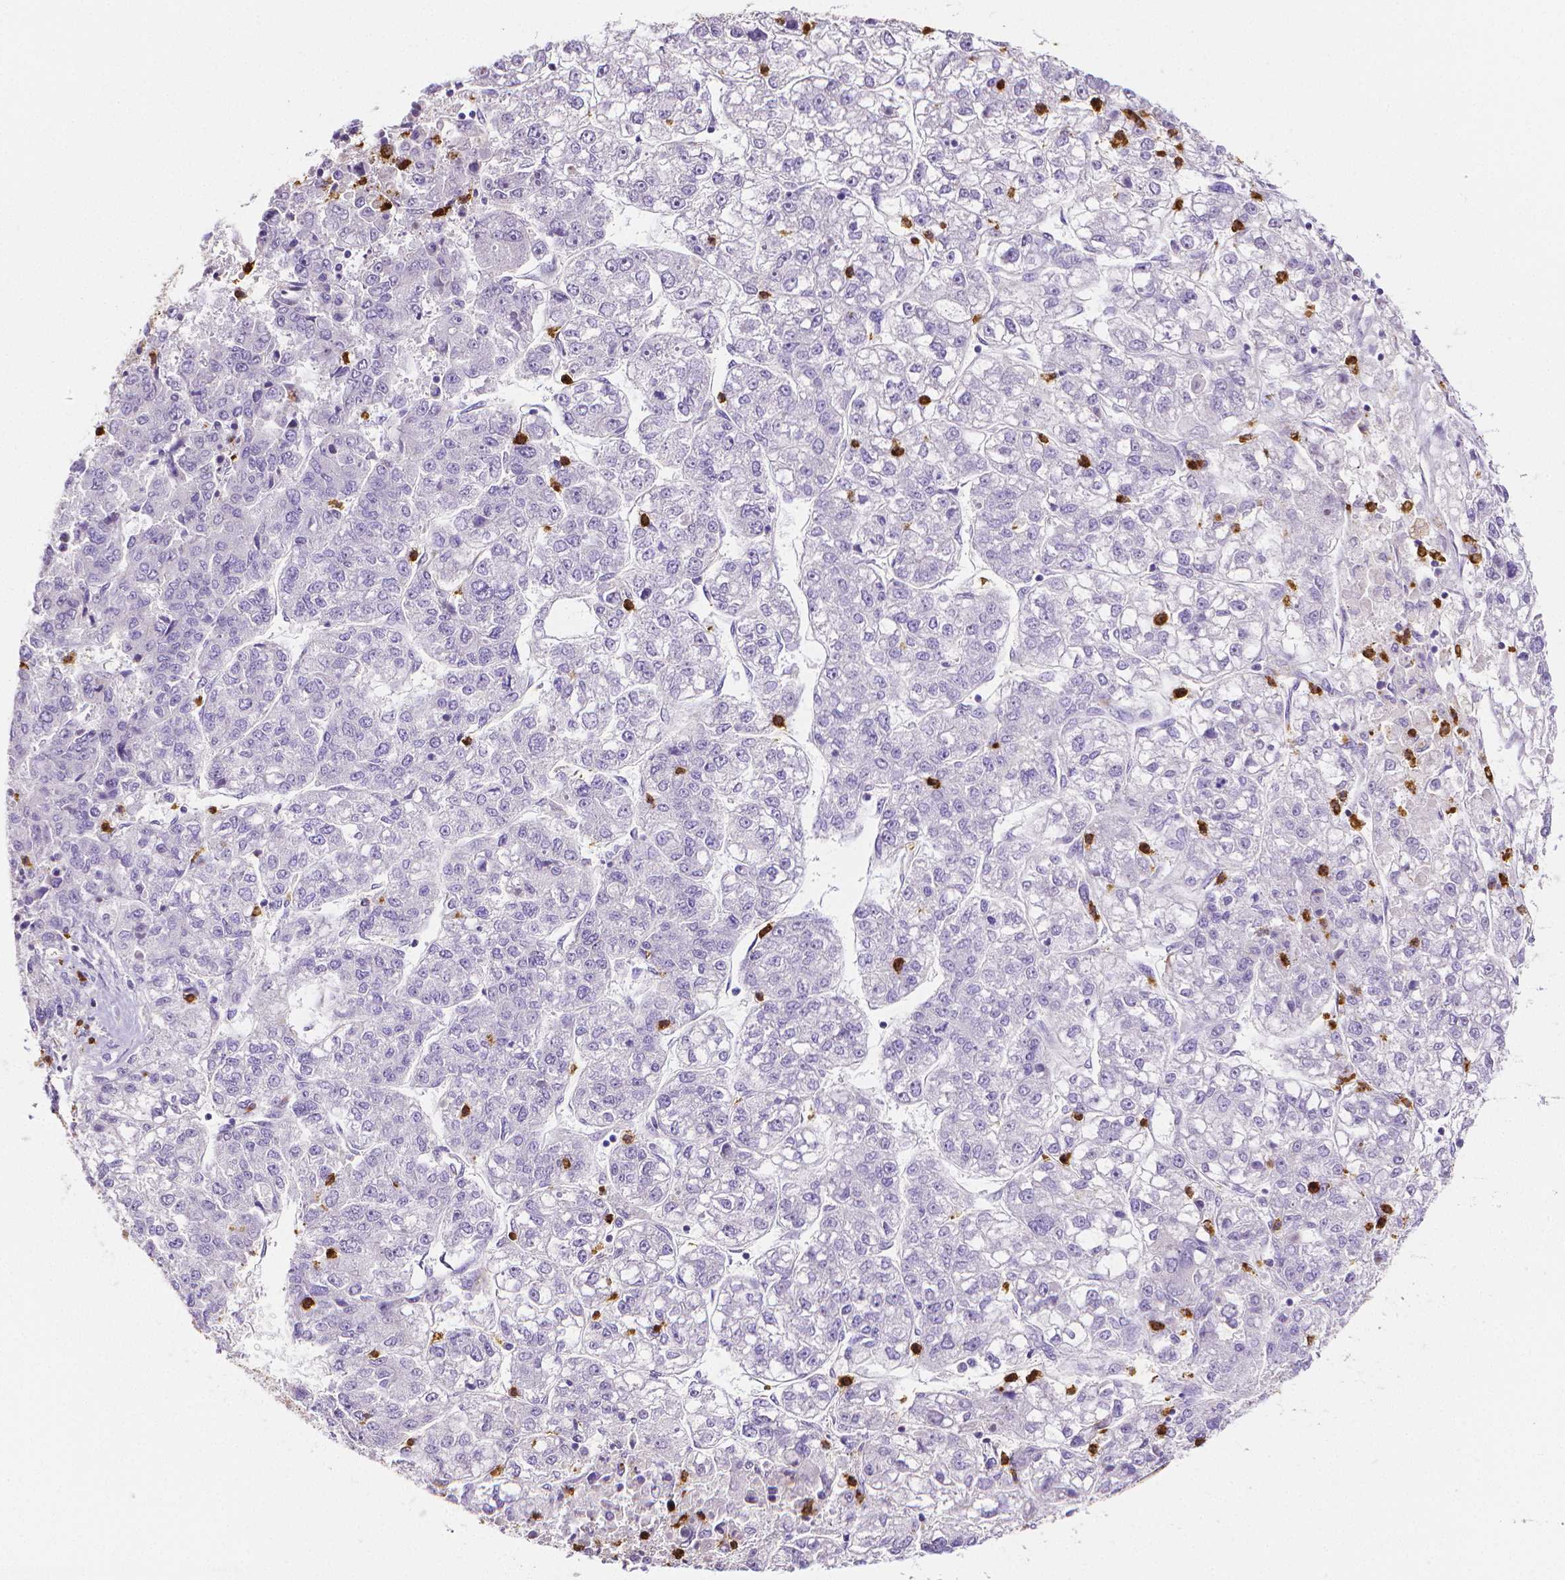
{"staining": {"intensity": "negative", "quantity": "none", "location": "none"}, "tissue": "liver cancer", "cell_type": "Tumor cells", "image_type": "cancer", "snomed": [{"axis": "morphology", "description": "Carcinoma, Hepatocellular, NOS"}, {"axis": "topography", "description": "Liver"}], "caption": "There is no significant staining in tumor cells of hepatocellular carcinoma (liver).", "gene": "MMP9", "patient": {"sex": "male", "age": 56}}